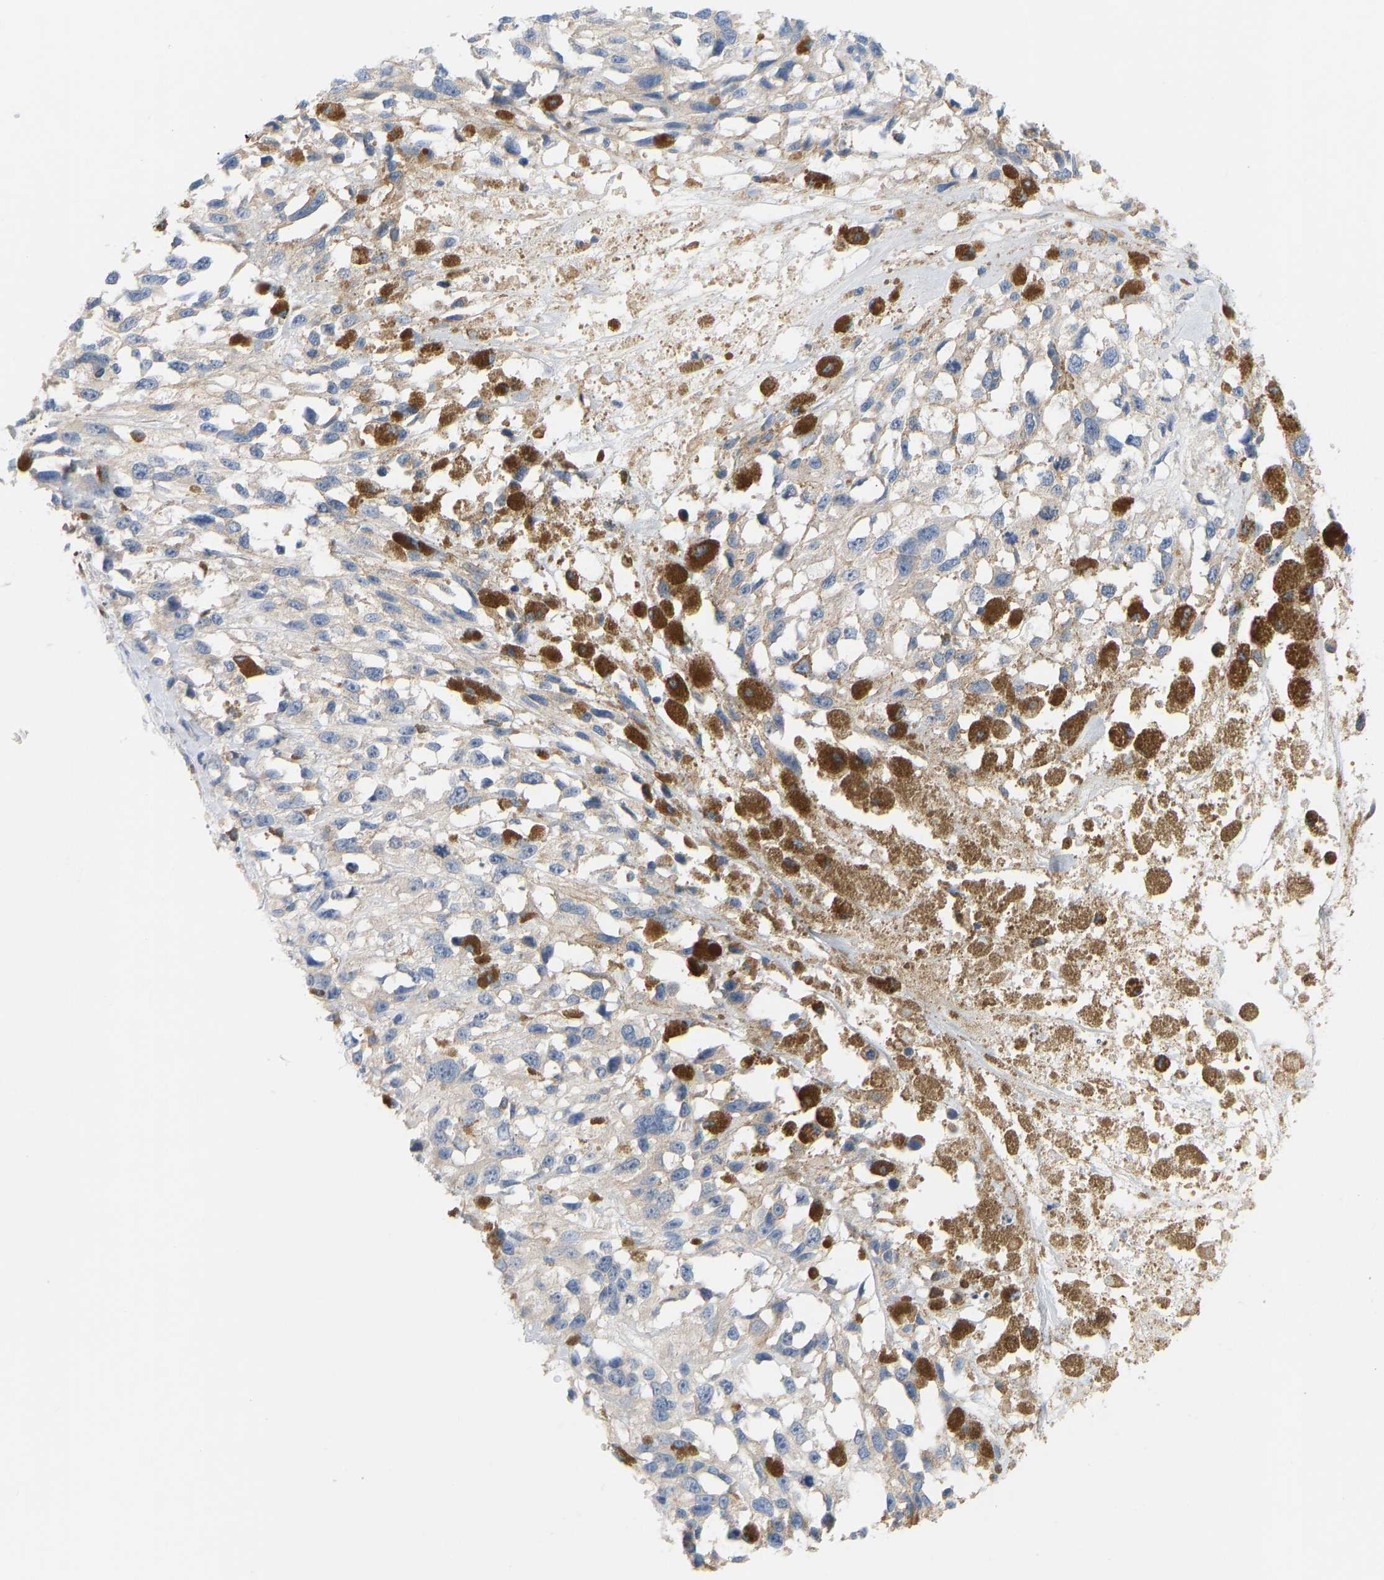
{"staining": {"intensity": "weak", "quantity": "<25%", "location": "cytoplasmic/membranous"}, "tissue": "melanoma", "cell_type": "Tumor cells", "image_type": "cancer", "snomed": [{"axis": "morphology", "description": "Malignant melanoma, Metastatic site"}, {"axis": "topography", "description": "Lymph node"}], "caption": "The immunohistochemistry (IHC) micrograph has no significant expression in tumor cells of malignant melanoma (metastatic site) tissue. Nuclei are stained in blue.", "gene": "EVL", "patient": {"sex": "male", "age": 59}}